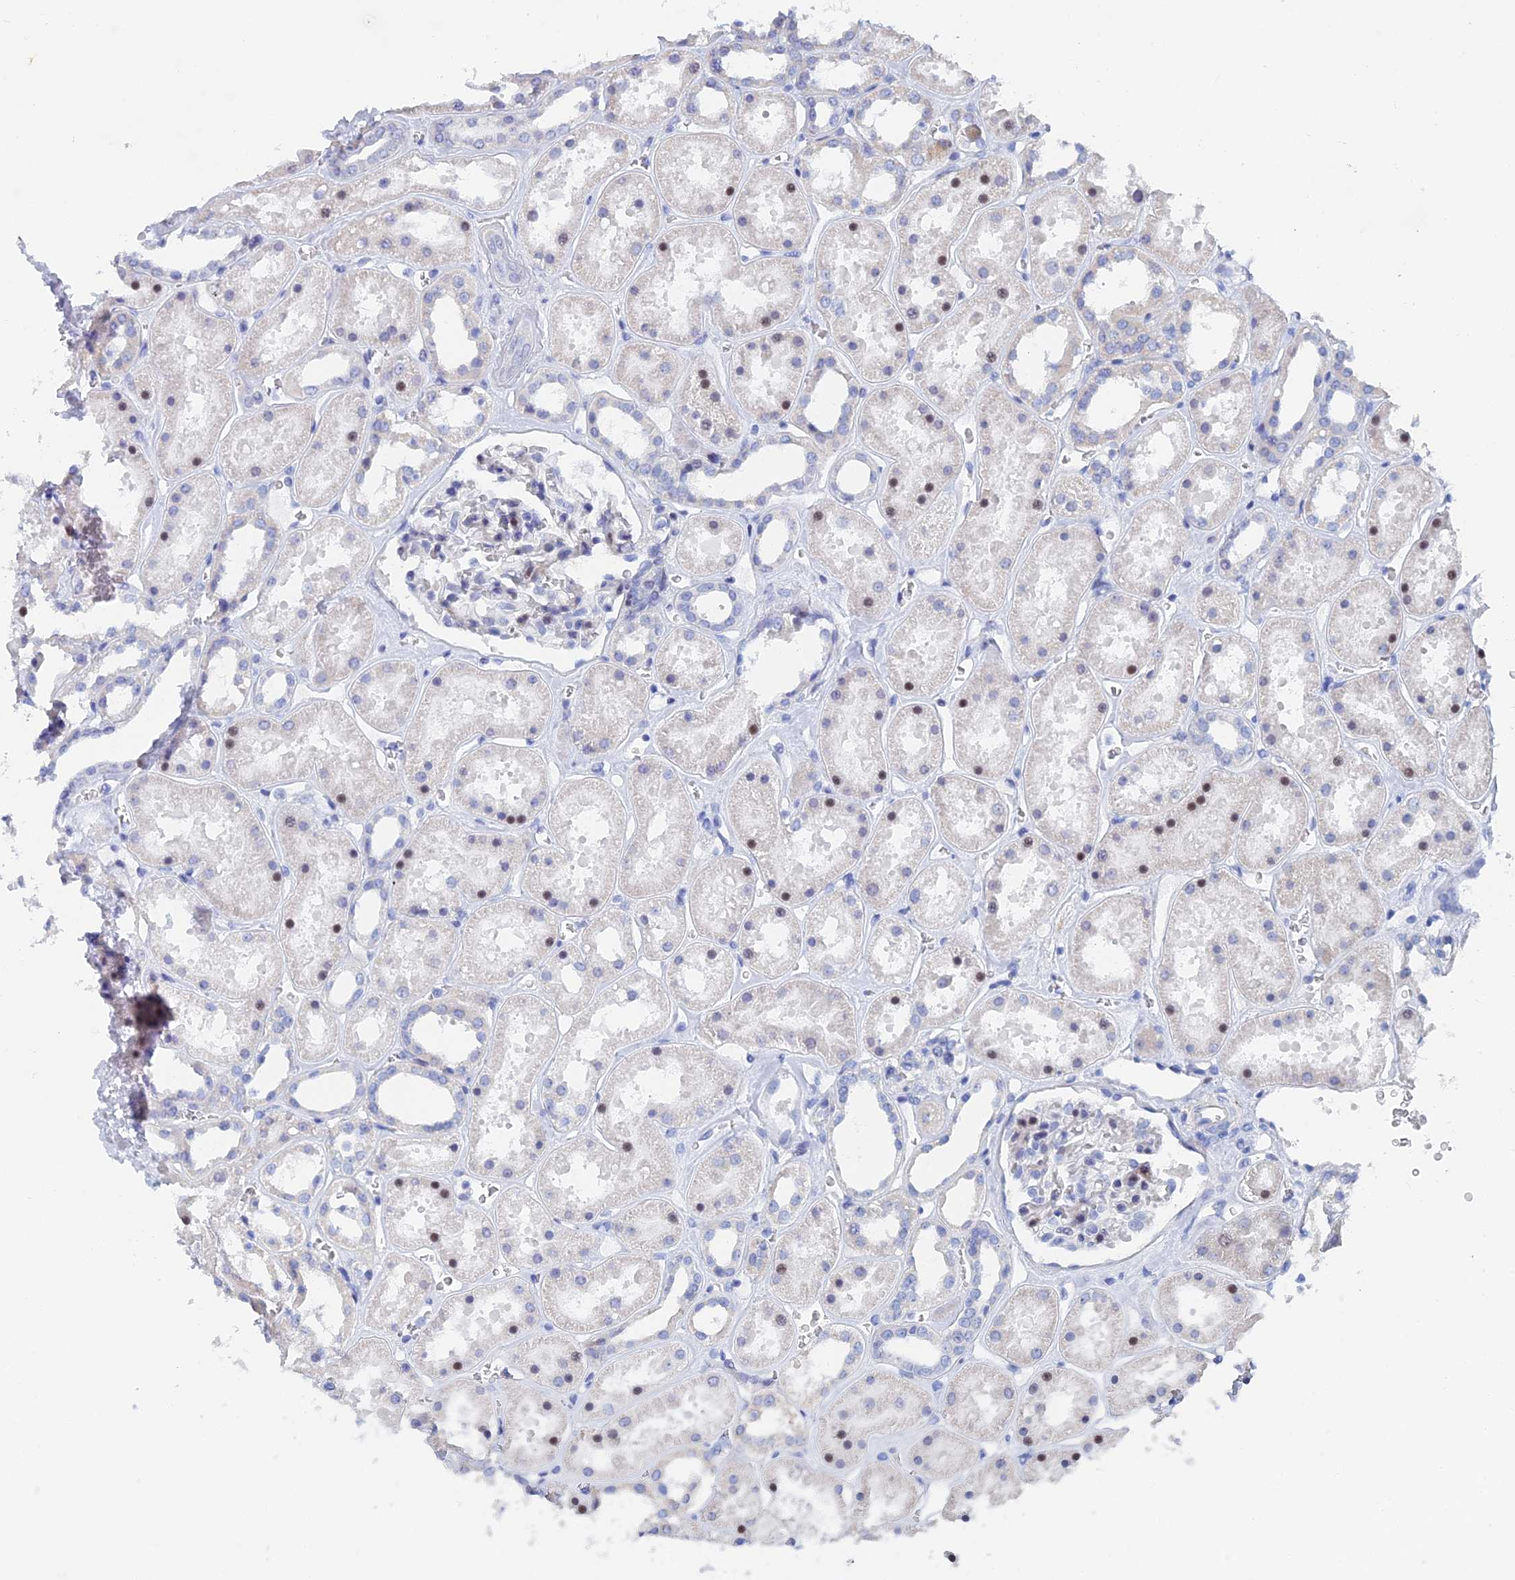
{"staining": {"intensity": "moderate", "quantity": "<25%", "location": "nuclear"}, "tissue": "kidney", "cell_type": "Cells in glomeruli", "image_type": "normal", "snomed": [{"axis": "morphology", "description": "Normal tissue, NOS"}, {"axis": "topography", "description": "Kidney"}], "caption": "A brown stain shows moderate nuclear positivity of a protein in cells in glomeruli of unremarkable kidney. (DAB (3,3'-diaminobenzidine) IHC, brown staining for protein, blue staining for nuclei).", "gene": "DRGX", "patient": {"sex": "female", "age": 41}}